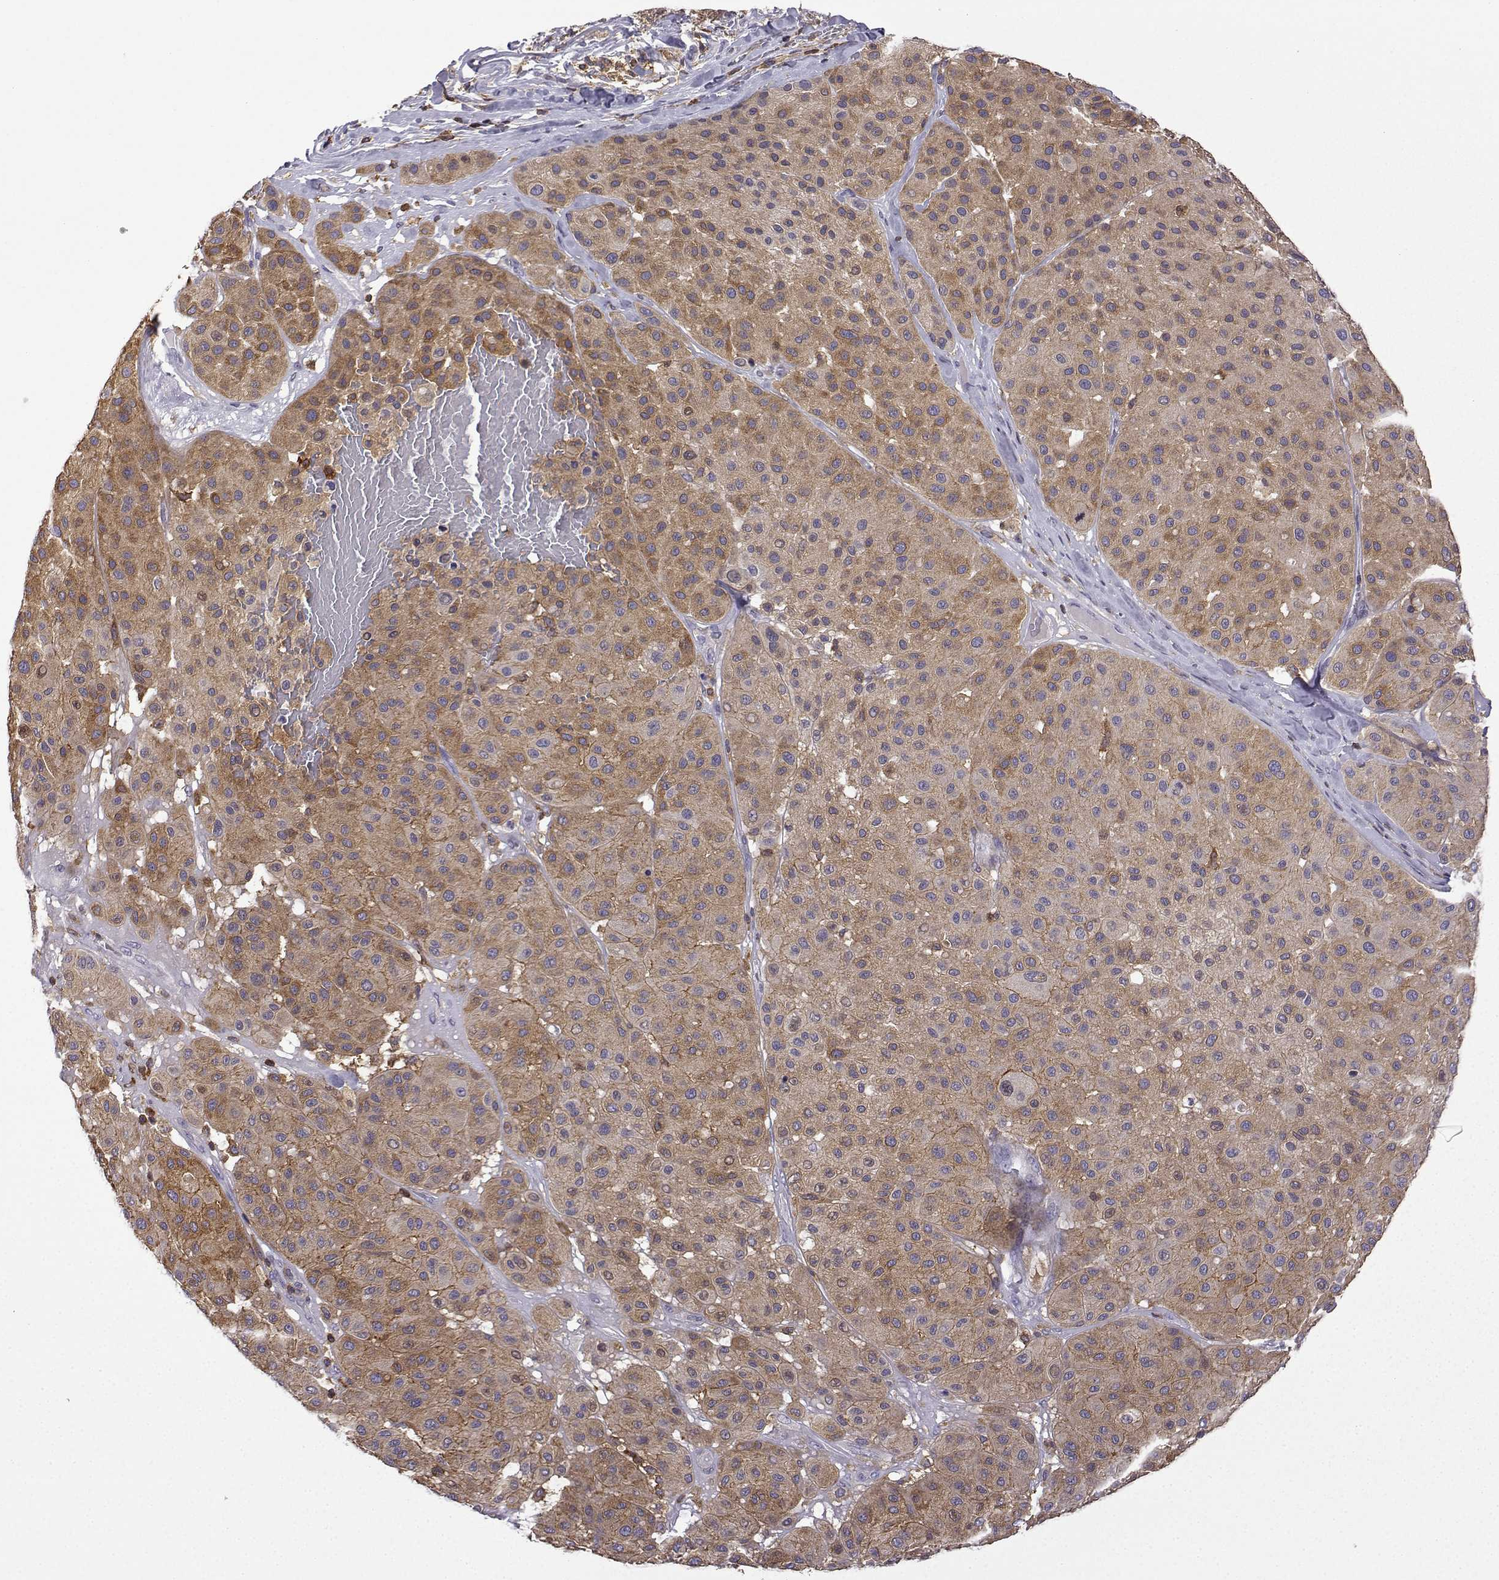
{"staining": {"intensity": "moderate", "quantity": ">75%", "location": "cytoplasmic/membranous"}, "tissue": "melanoma", "cell_type": "Tumor cells", "image_type": "cancer", "snomed": [{"axis": "morphology", "description": "Malignant melanoma, Metastatic site"}, {"axis": "topography", "description": "Smooth muscle"}], "caption": "Human melanoma stained for a protein (brown) demonstrates moderate cytoplasmic/membranous positive staining in approximately >75% of tumor cells.", "gene": "DOCK10", "patient": {"sex": "male", "age": 41}}